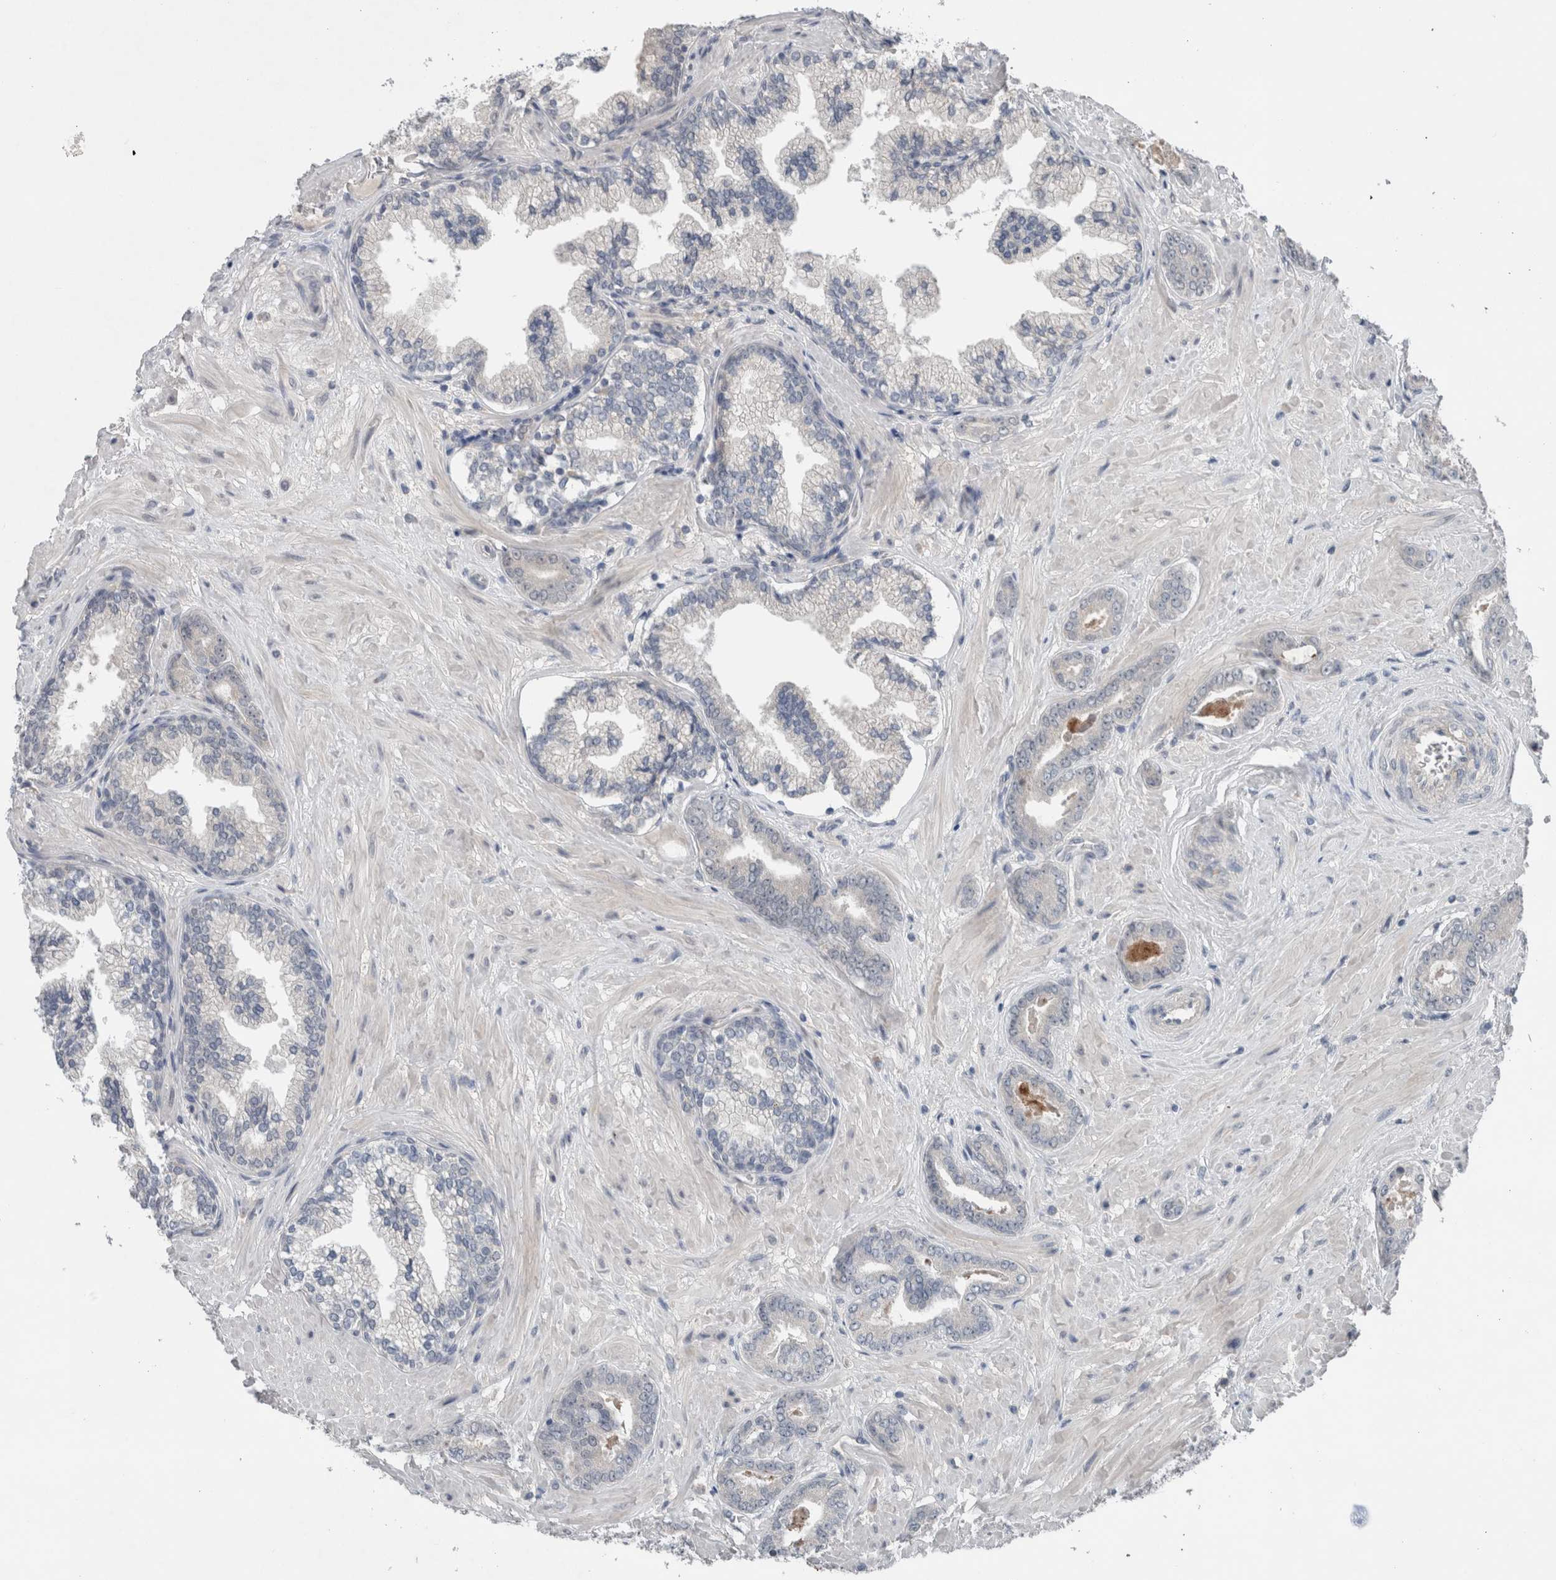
{"staining": {"intensity": "negative", "quantity": "none", "location": "none"}, "tissue": "prostate cancer", "cell_type": "Tumor cells", "image_type": "cancer", "snomed": [{"axis": "morphology", "description": "Adenocarcinoma, Low grade"}, {"axis": "topography", "description": "Prostate"}], "caption": "DAB (3,3'-diaminobenzidine) immunohistochemical staining of human prostate cancer (low-grade adenocarcinoma) exhibits no significant expression in tumor cells.", "gene": "CRNN", "patient": {"sex": "male", "age": 71}}